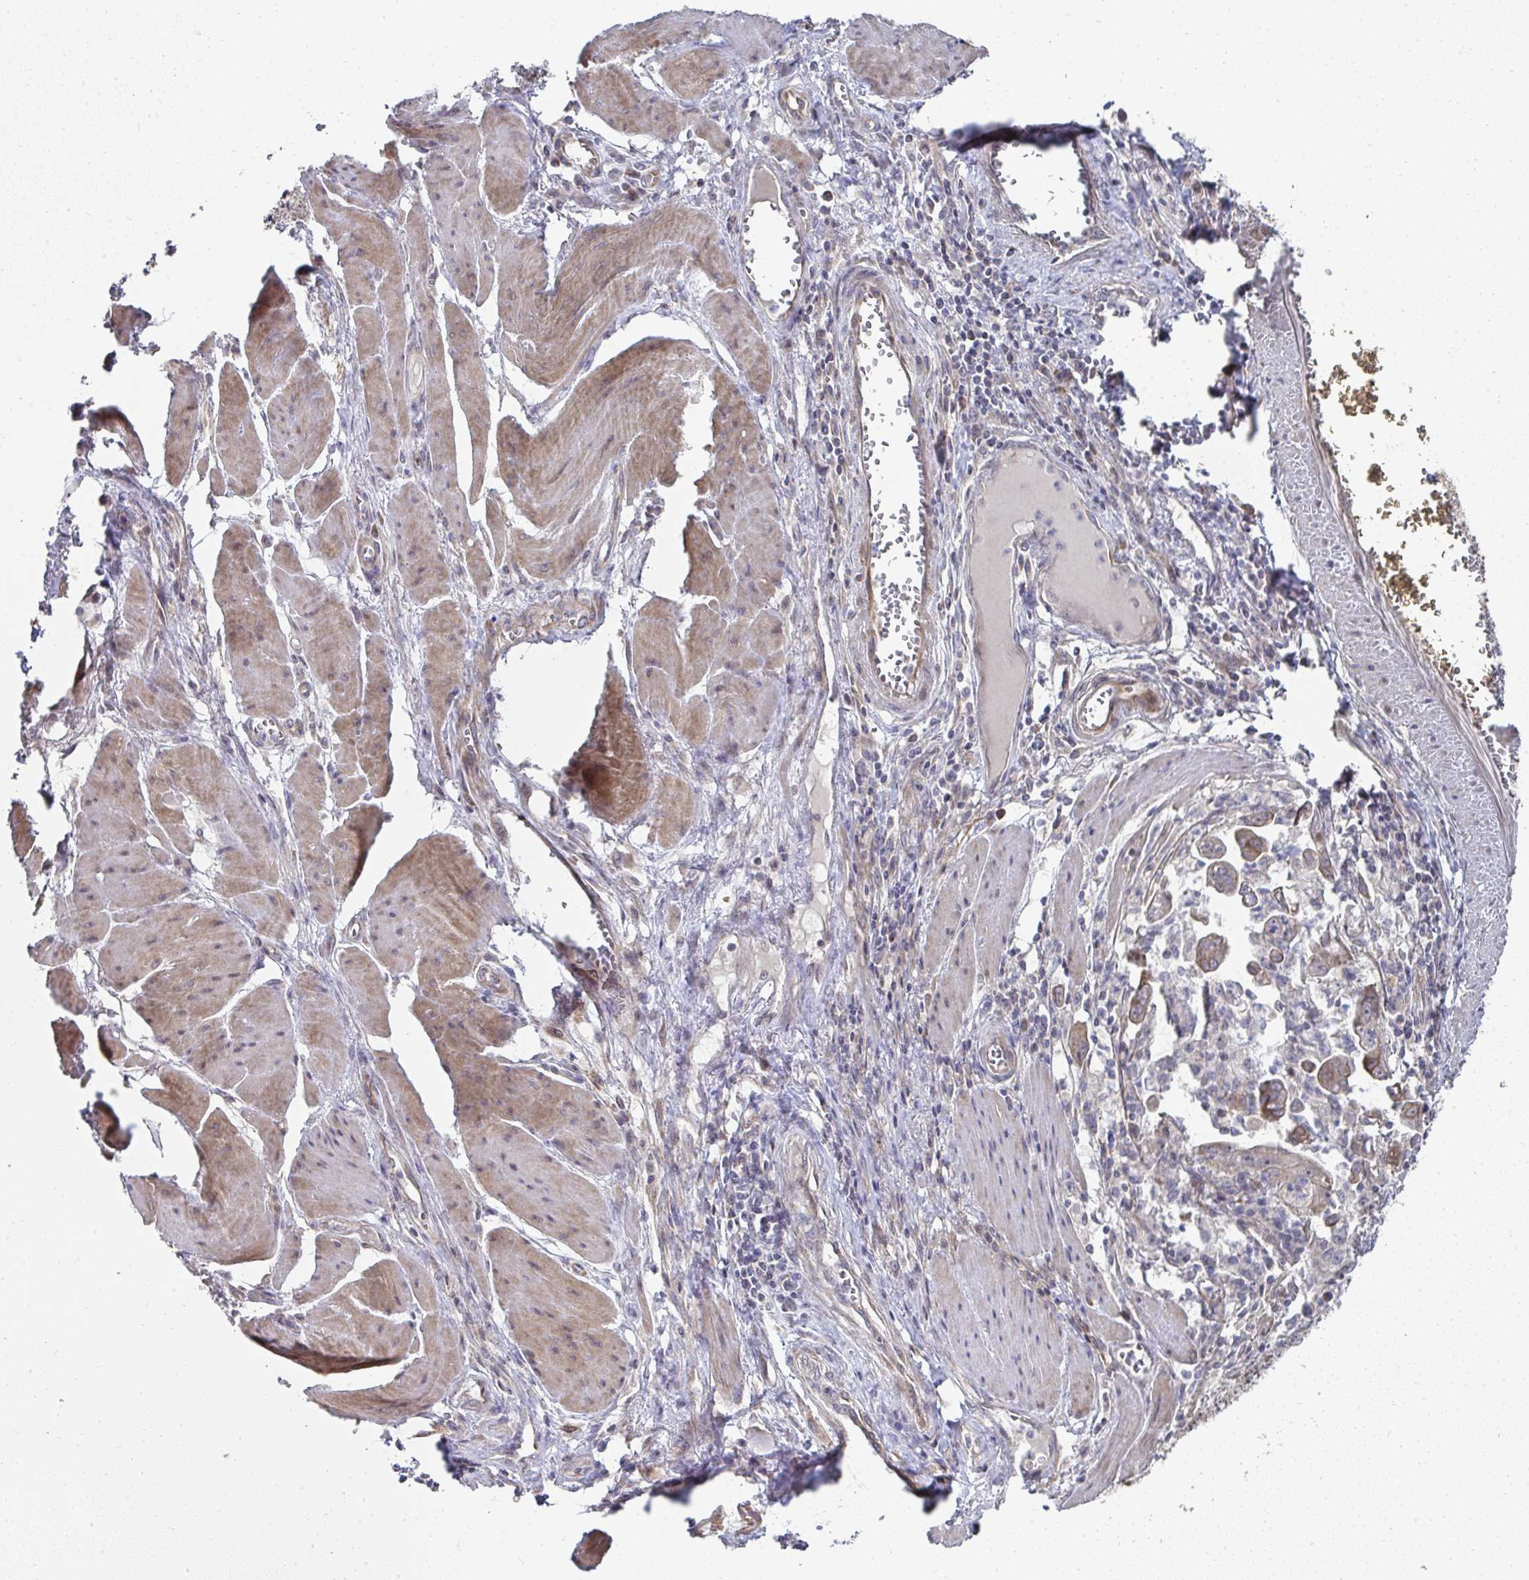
{"staining": {"intensity": "weak", "quantity": "<25%", "location": "cytoplasmic/membranous"}, "tissue": "stomach cancer", "cell_type": "Tumor cells", "image_type": "cancer", "snomed": [{"axis": "morphology", "description": "Adenocarcinoma, NOS"}, {"axis": "topography", "description": "Stomach, upper"}], "caption": "Immunohistochemistry histopathology image of stomach adenocarcinoma stained for a protein (brown), which exhibits no expression in tumor cells.", "gene": "AGTPBP1", "patient": {"sex": "male", "age": 80}}